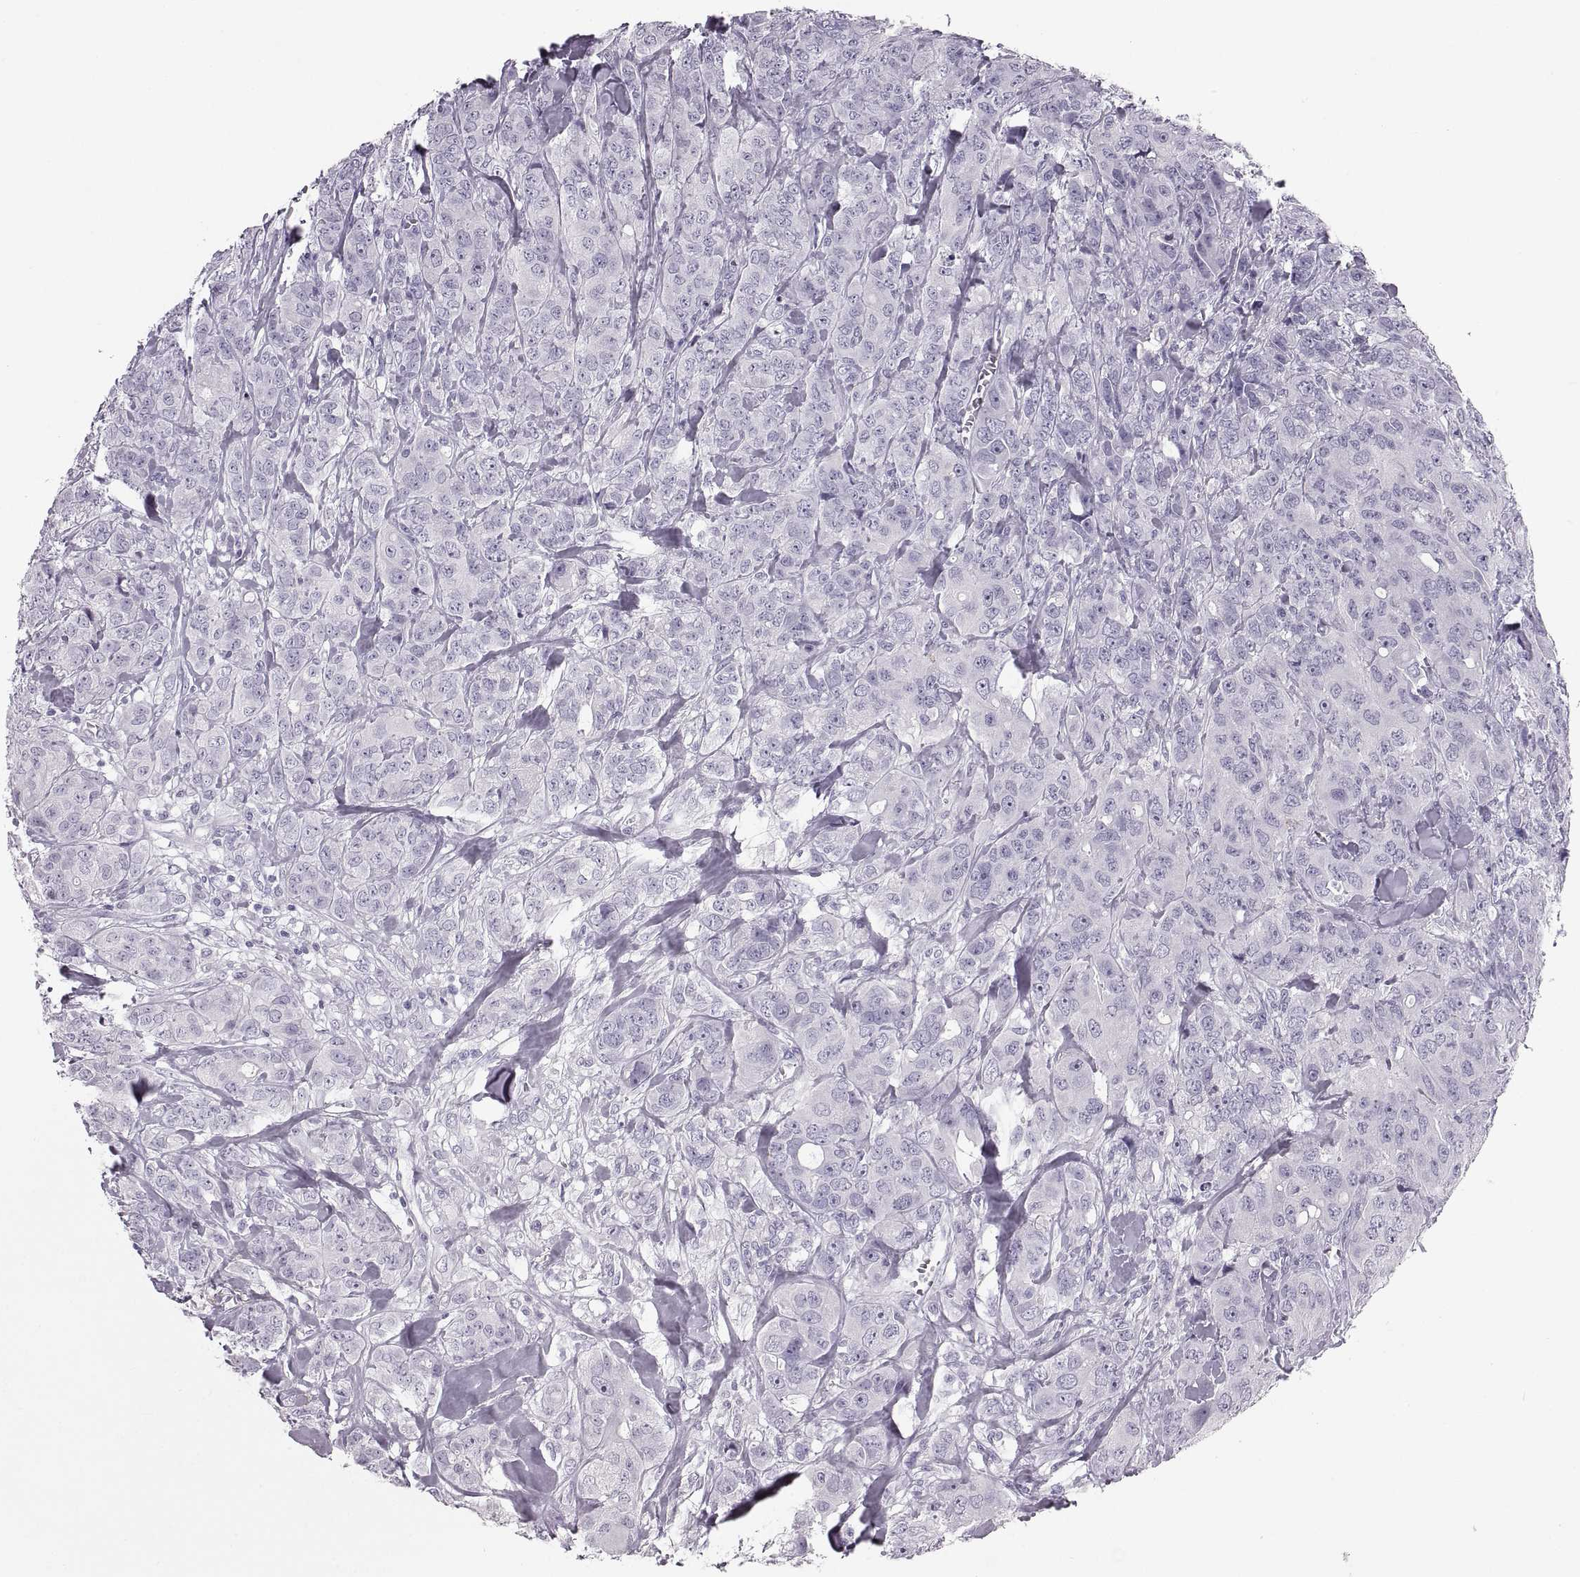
{"staining": {"intensity": "negative", "quantity": "none", "location": "none"}, "tissue": "breast cancer", "cell_type": "Tumor cells", "image_type": "cancer", "snomed": [{"axis": "morphology", "description": "Duct carcinoma"}, {"axis": "topography", "description": "Breast"}], "caption": "The micrograph displays no staining of tumor cells in intraductal carcinoma (breast).", "gene": "MILR1", "patient": {"sex": "female", "age": 43}}